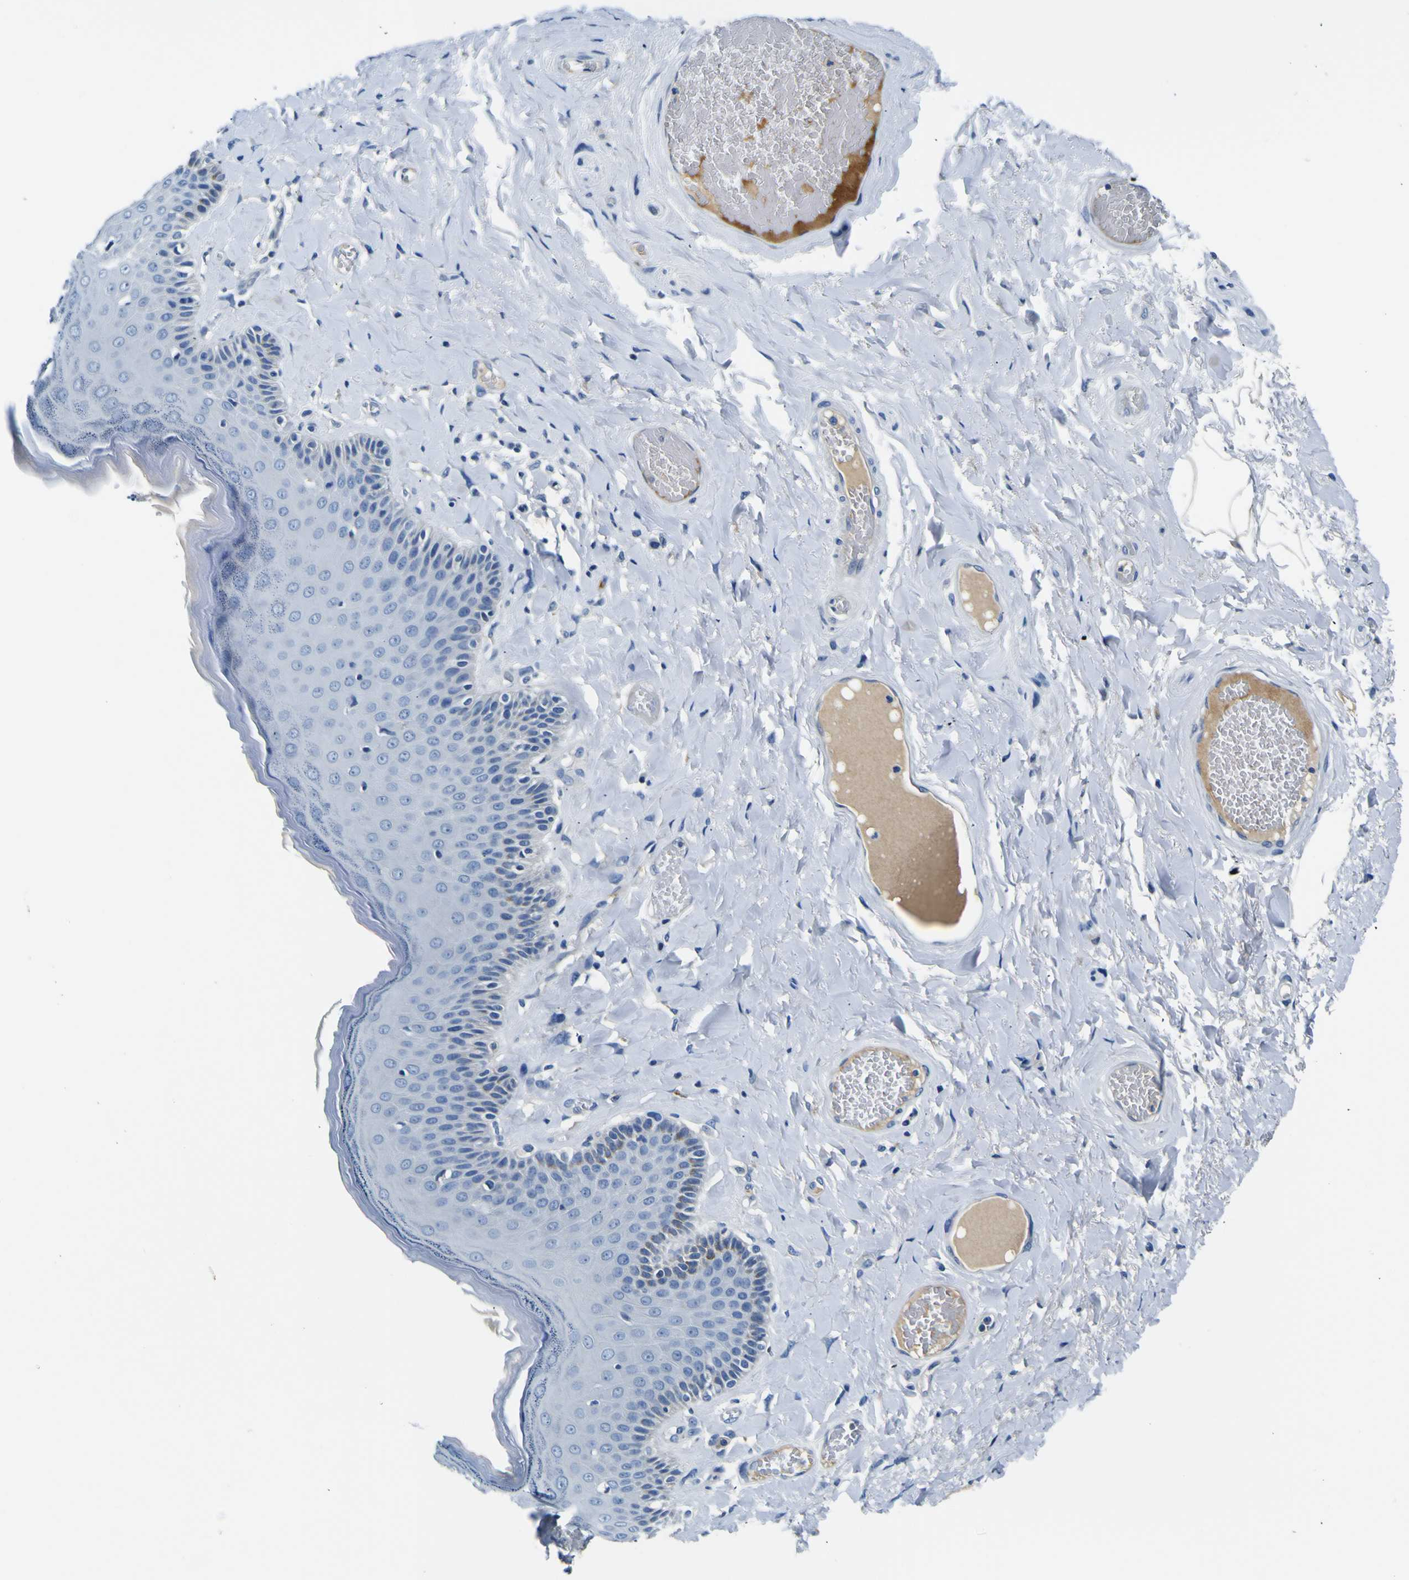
{"staining": {"intensity": "negative", "quantity": "none", "location": "none"}, "tissue": "skin", "cell_type": "Epidermal cells", "image_type": "normal", "snomed": [{"axis": "morphology", "description": "Normal tissue, NOS"}, {"axis": "topography", "description": "Anal"}], "caption": "High power microscopy photomicrograph of an immunohistochemistry (IHC) image of unremarkable skin, revealing no significant positivity in epidermal cells.", "gene": "ADGRA2", "patient": {"sex": "male", "age": 69}}